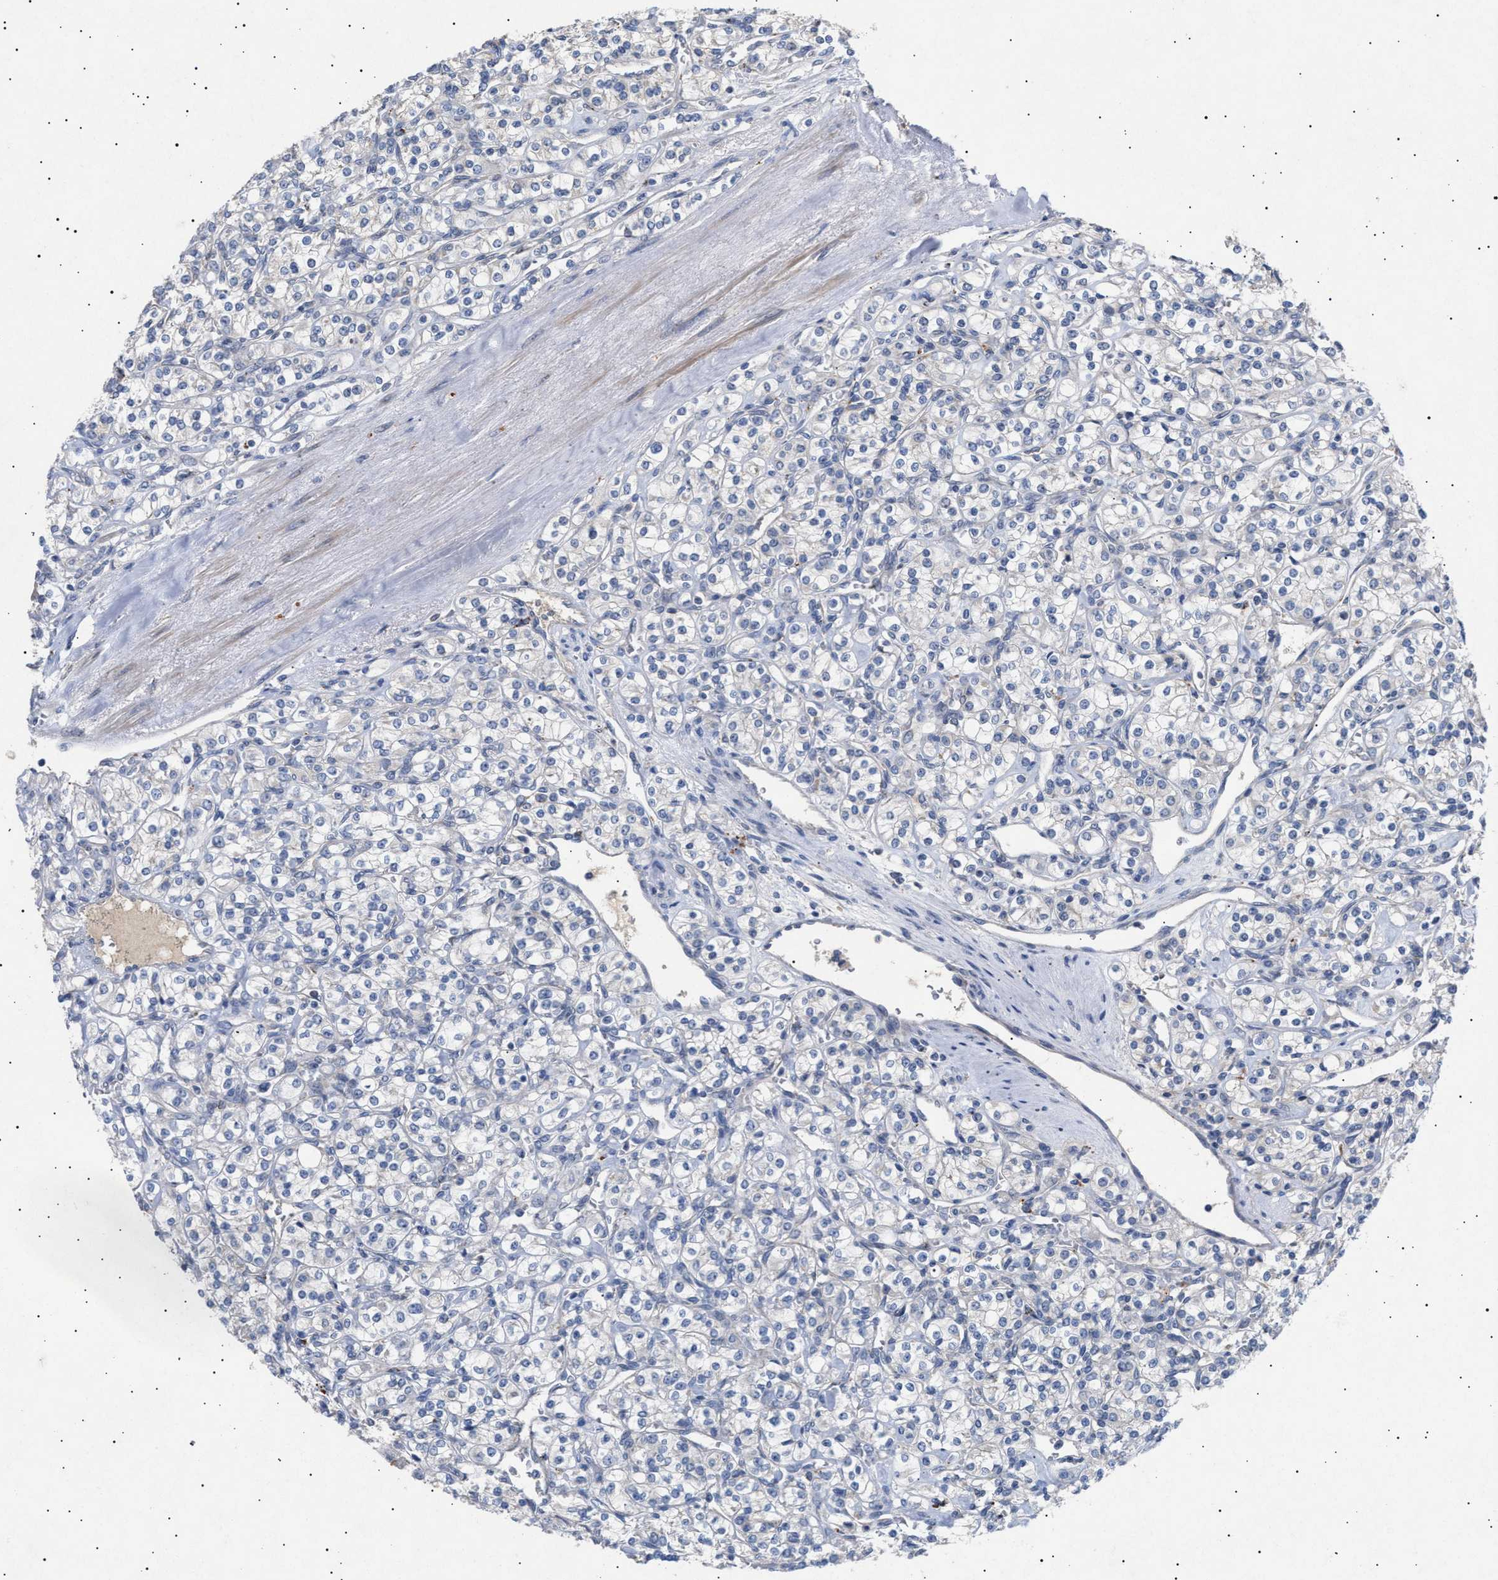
{"staining": {"intensity": "negative", "quantity": "none", "location": "none"}, "tissue": "renal cancer", "cell_type": "Tumor cells", "image_type": "cancer", "snomed": [{"axis": "morphology", "description": "Adenocarcinoma, NOS"}, {"axis": "topography", "description": "Kidney"}], "caption": "A high-resolution photomicrograph shows IHC staining of renal adenocarcinoma, which shows no significant staining in tumor cells. (DAB (3,3'-diaminobenzidine) IHC visualized using brightfield microscopy, high magnification).", "gene": "SIRT5", "patient": {"sex": "male", "age": 77}}